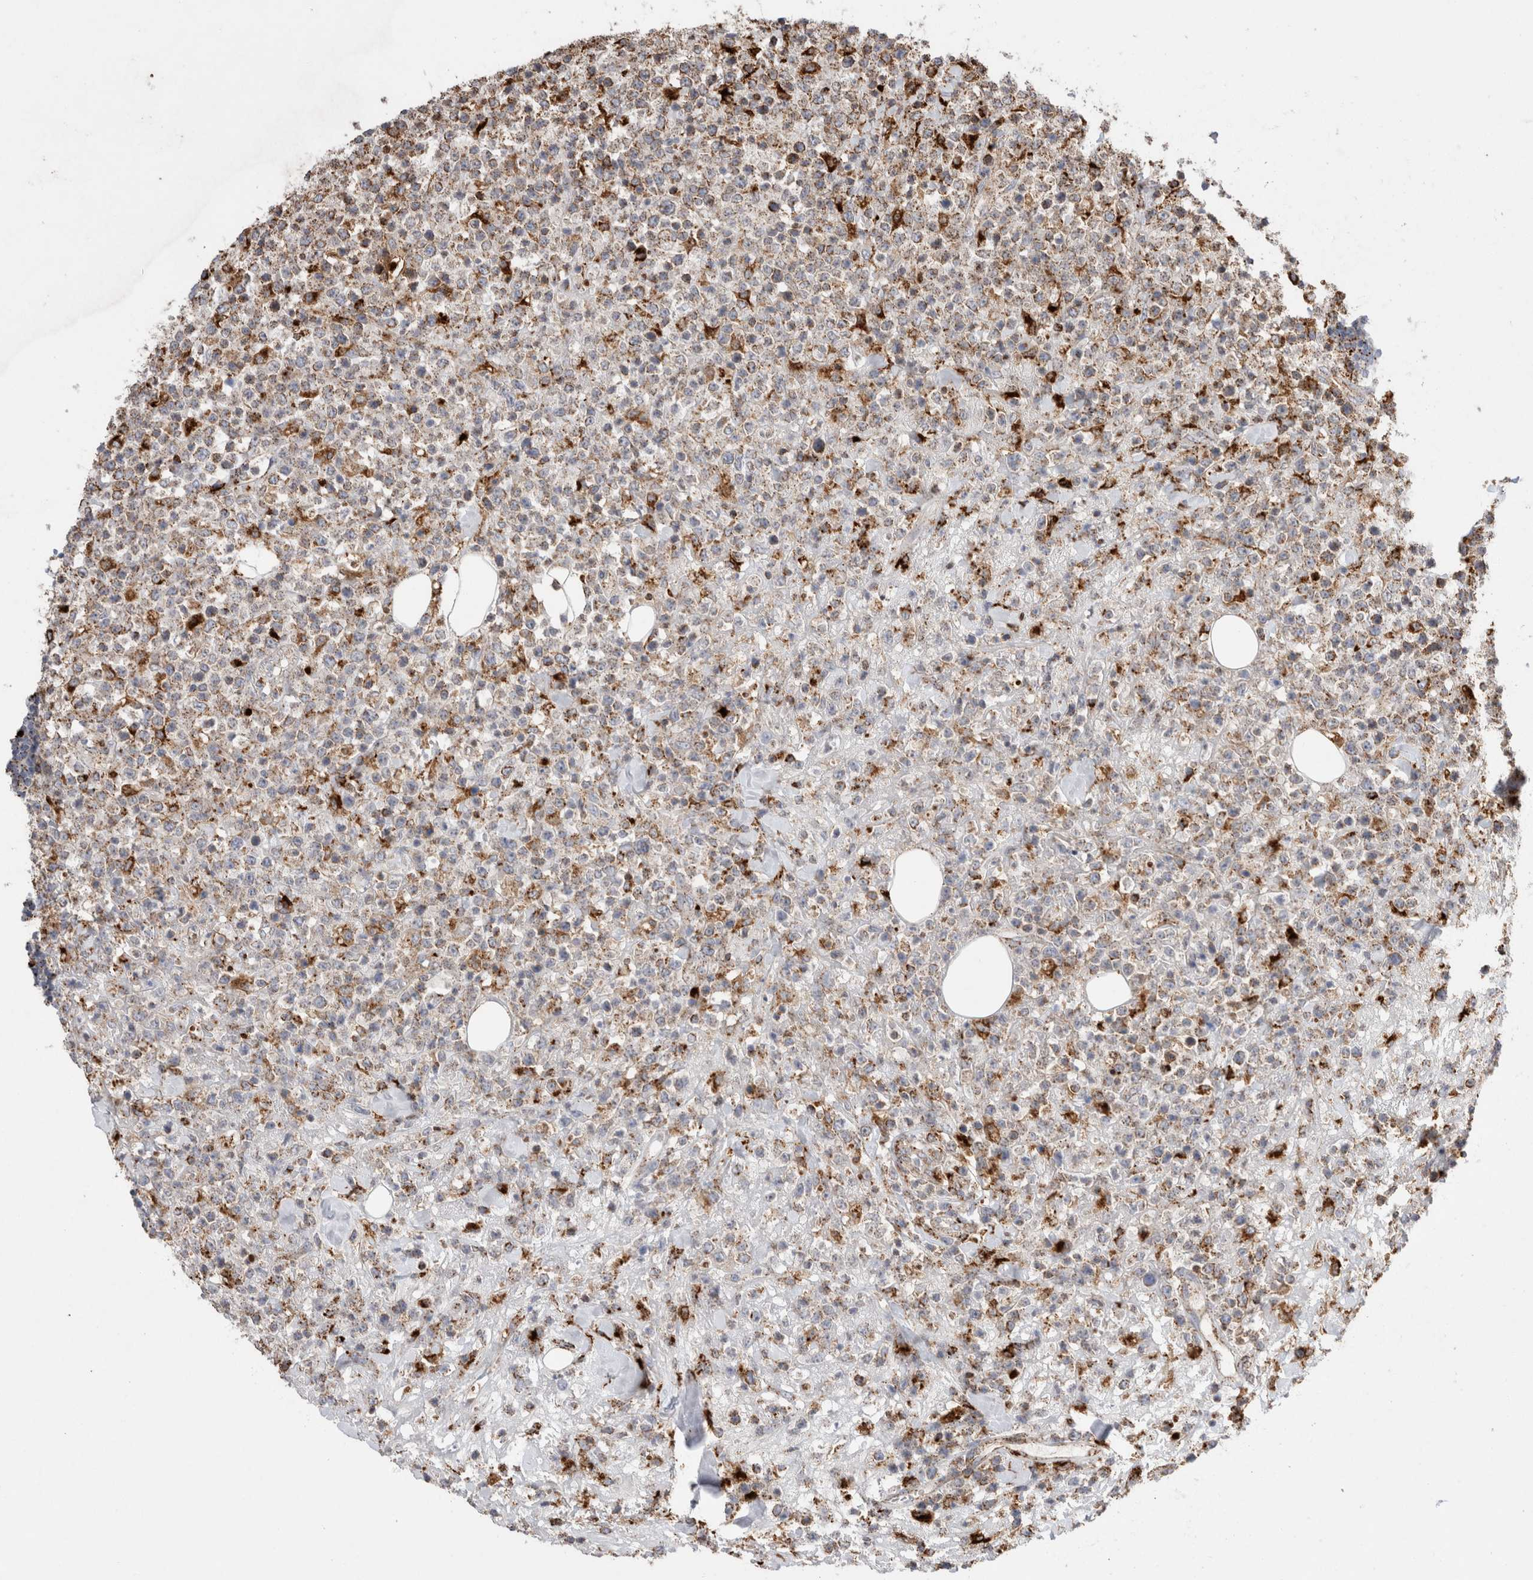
{"staining": {"intensity": "strong", "quantity": "<25%", "location": "cytoplasmic/membranous"}, "tissue": "lymphoma", "cell_type": "Tumor cells", "image_type": "cancer", "snomed": [{"axis": "morphology", "description": "Malignant lymphoma, non-Hodgkin's type, High grade"}, {"axis": "topography", "description": "Colon"}], "caption": "Lymphoma stained for a protein exhibits strong cytoplasmic/membranous positivity in tumor cells.", "gene": "CTSA", "patient": {"sex": "female", "age": 53}}